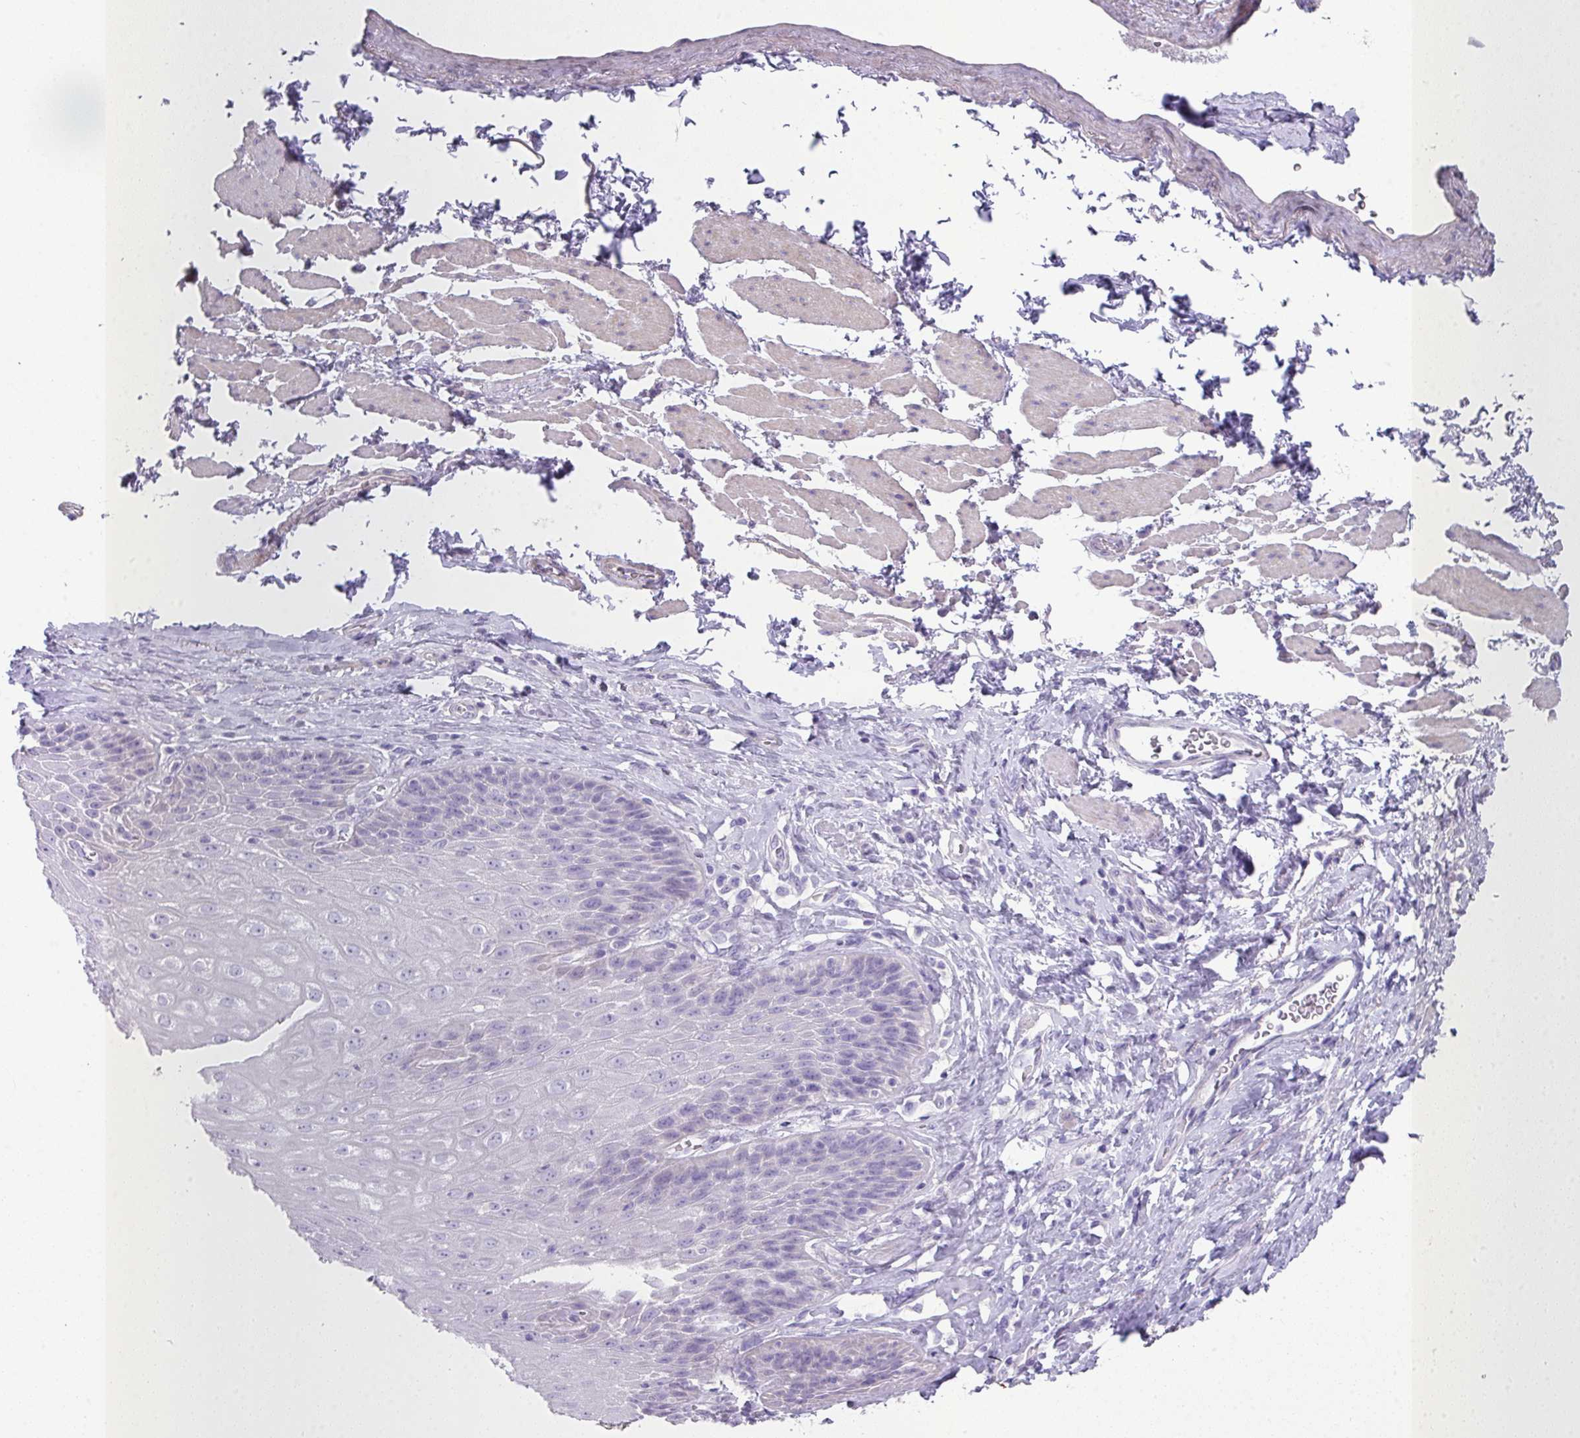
{"staining": {"intensity": "negative", "quantity": "none", "location": "none"}, "tissue": "esophagus", "cell_type": "Squamous epithelial cells", "image_type": "normal", "snomed": [{"axis": "morphology", "description": "Normal tissue, NOS"}, {"axis": "topography", "description": "Esophagus"}], "caption": "A high-resolution micrograph shows IHC staining of normal esophagus, which displays no significant positivity in squamous epithelial cells. The staining was performed using DAB to visualize the protein expression in brown, while the nuclei were stained in blue with hematoxylin (Magnification: 20x).", "gene": "GLI4", "patient": {"sex": "female", "age": 61}}